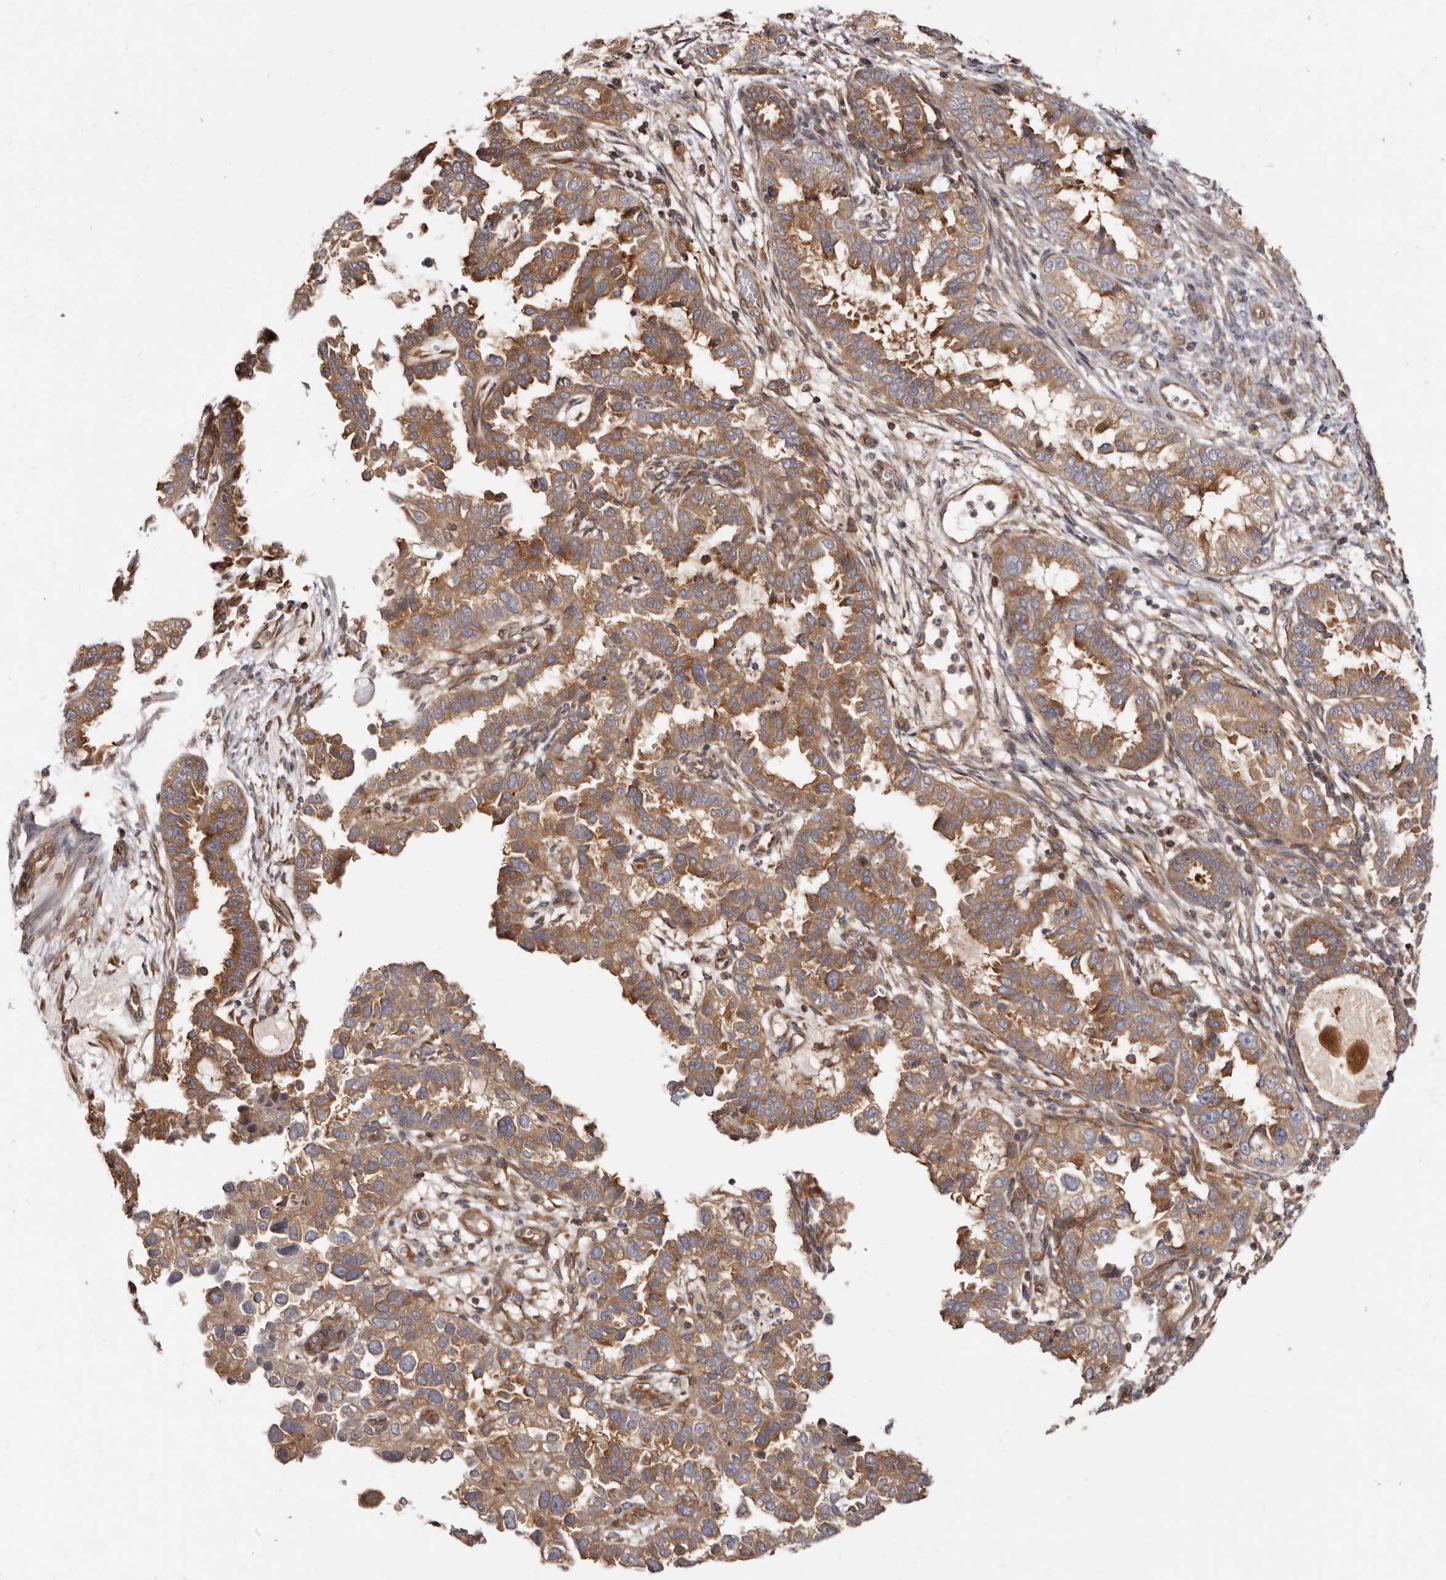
{"staining": {"intensity": "moderate", "quantity": ">75%", "location": "cytoplasmic/membranous"}, "tissue": "endometrial cancer", "cell_type": "Tumor cells", "image_type": "cancer", "snomed": [{"axis": "morphology", "description": "Adenocarcinoma, NOS"}, {"axis": "topography", "description": "Endometrium"}], "caption": "Immunohistochemical staining of human endometrial adenocarcinoma reveals medium levels of moderate cytoplasmic/membranous protein staining in about >75% of tumor cells. The staining was performed using DAB to visualize the protein expression in brown, while the nuclei were stained in blue with hematoxylin (Magnification: 20x).", "gene": "ADAMTS20", "patient": {"sex": "female", "age": 85}}